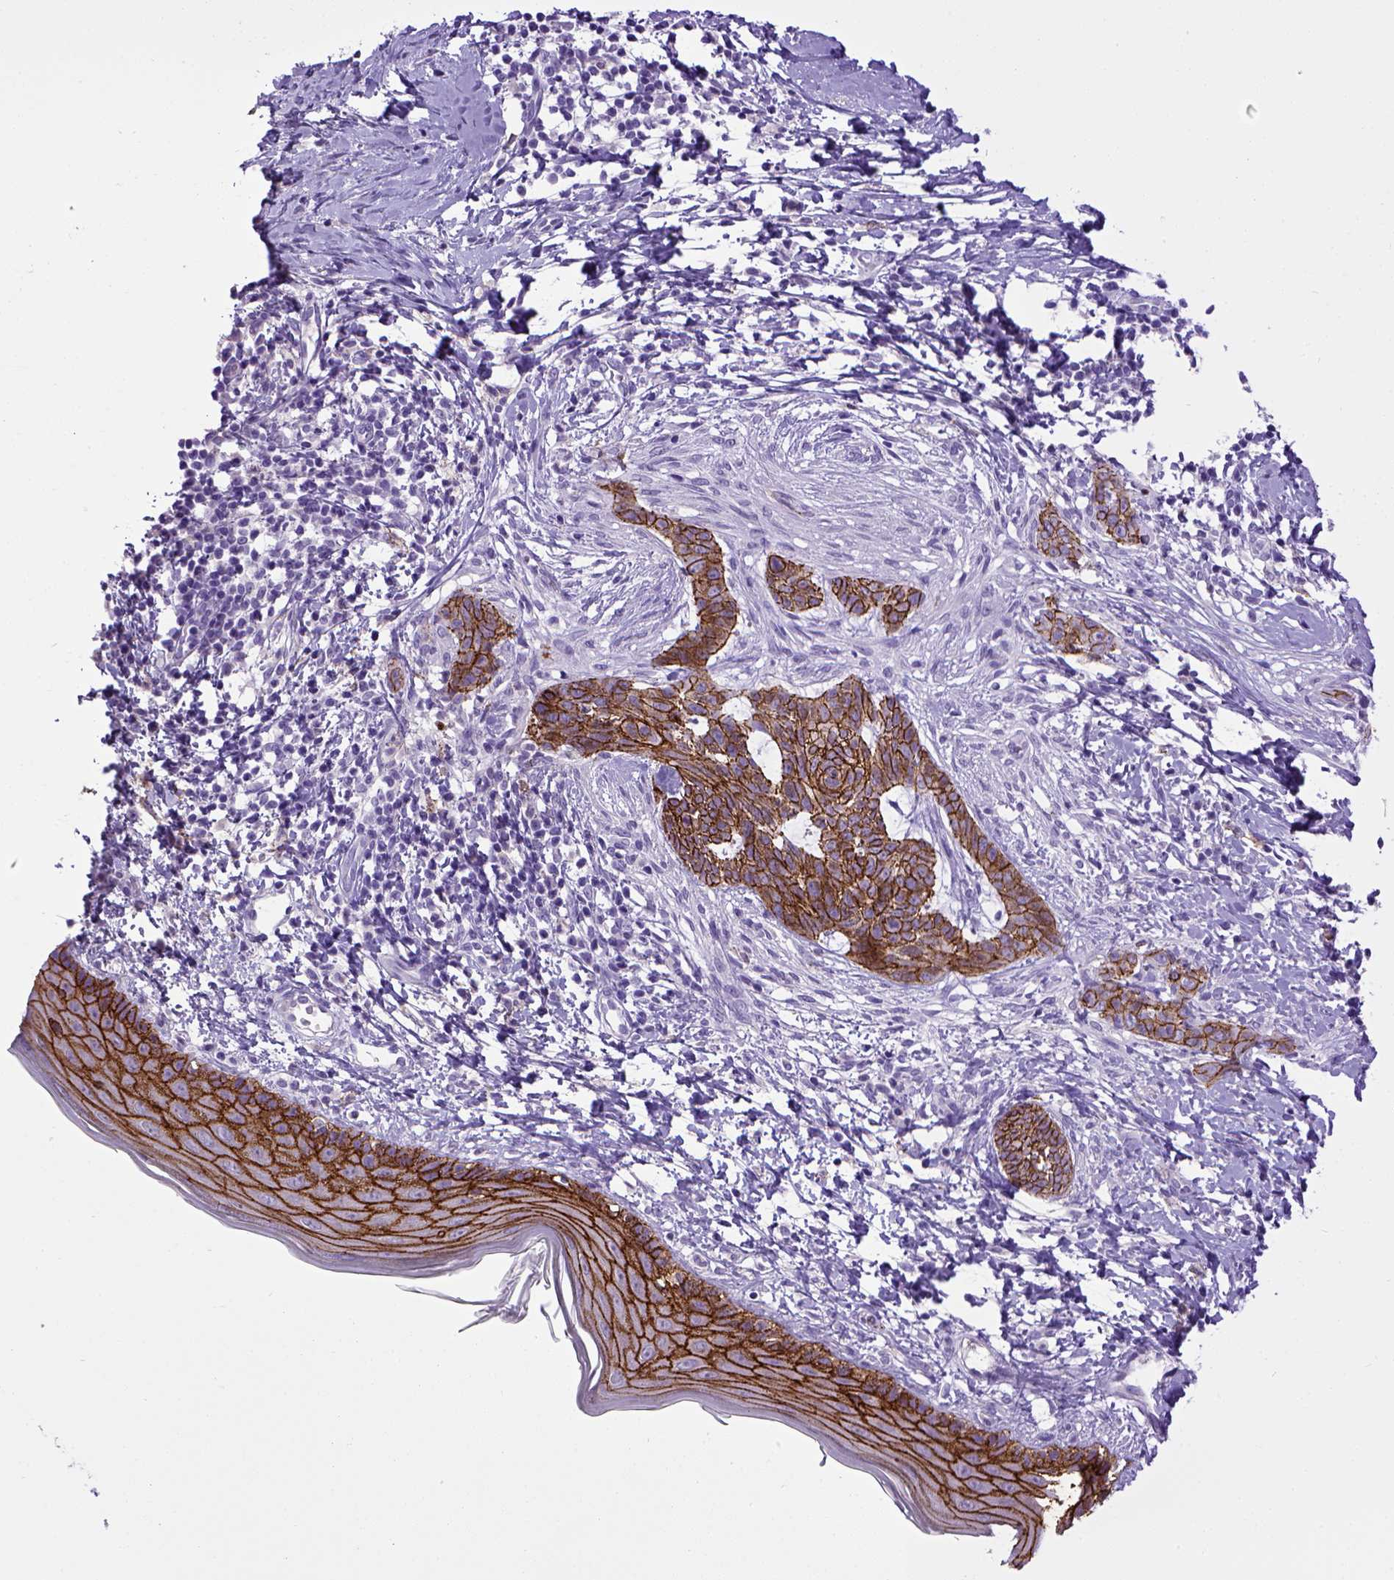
{"staining": {"intensity": "strong", "quantity": ">75%", "location": "cytoplasmic/membranous"}, "tissue": "skin cancer", "cell_type": "Tumor cells", "image_type": "cancer", "snomed": [{"axis": "morphology", "description": "Normal tissue, NOS"}, {"axis": "morphology", "description": "Basal cell carcinoma"}, {"axis": "topography", "description": "Skin"}], "caption": "Skin cancer (basal cell carcinoma) was stained to show a protein in brown. There is high levels of strong cytoplasmic/membranous expression in approximately >75% of tumor cells. (IHC, brightfield microscopy, high magnification).", "gene": "CDH1", "patient": {"sex": "male", "age": 84}}